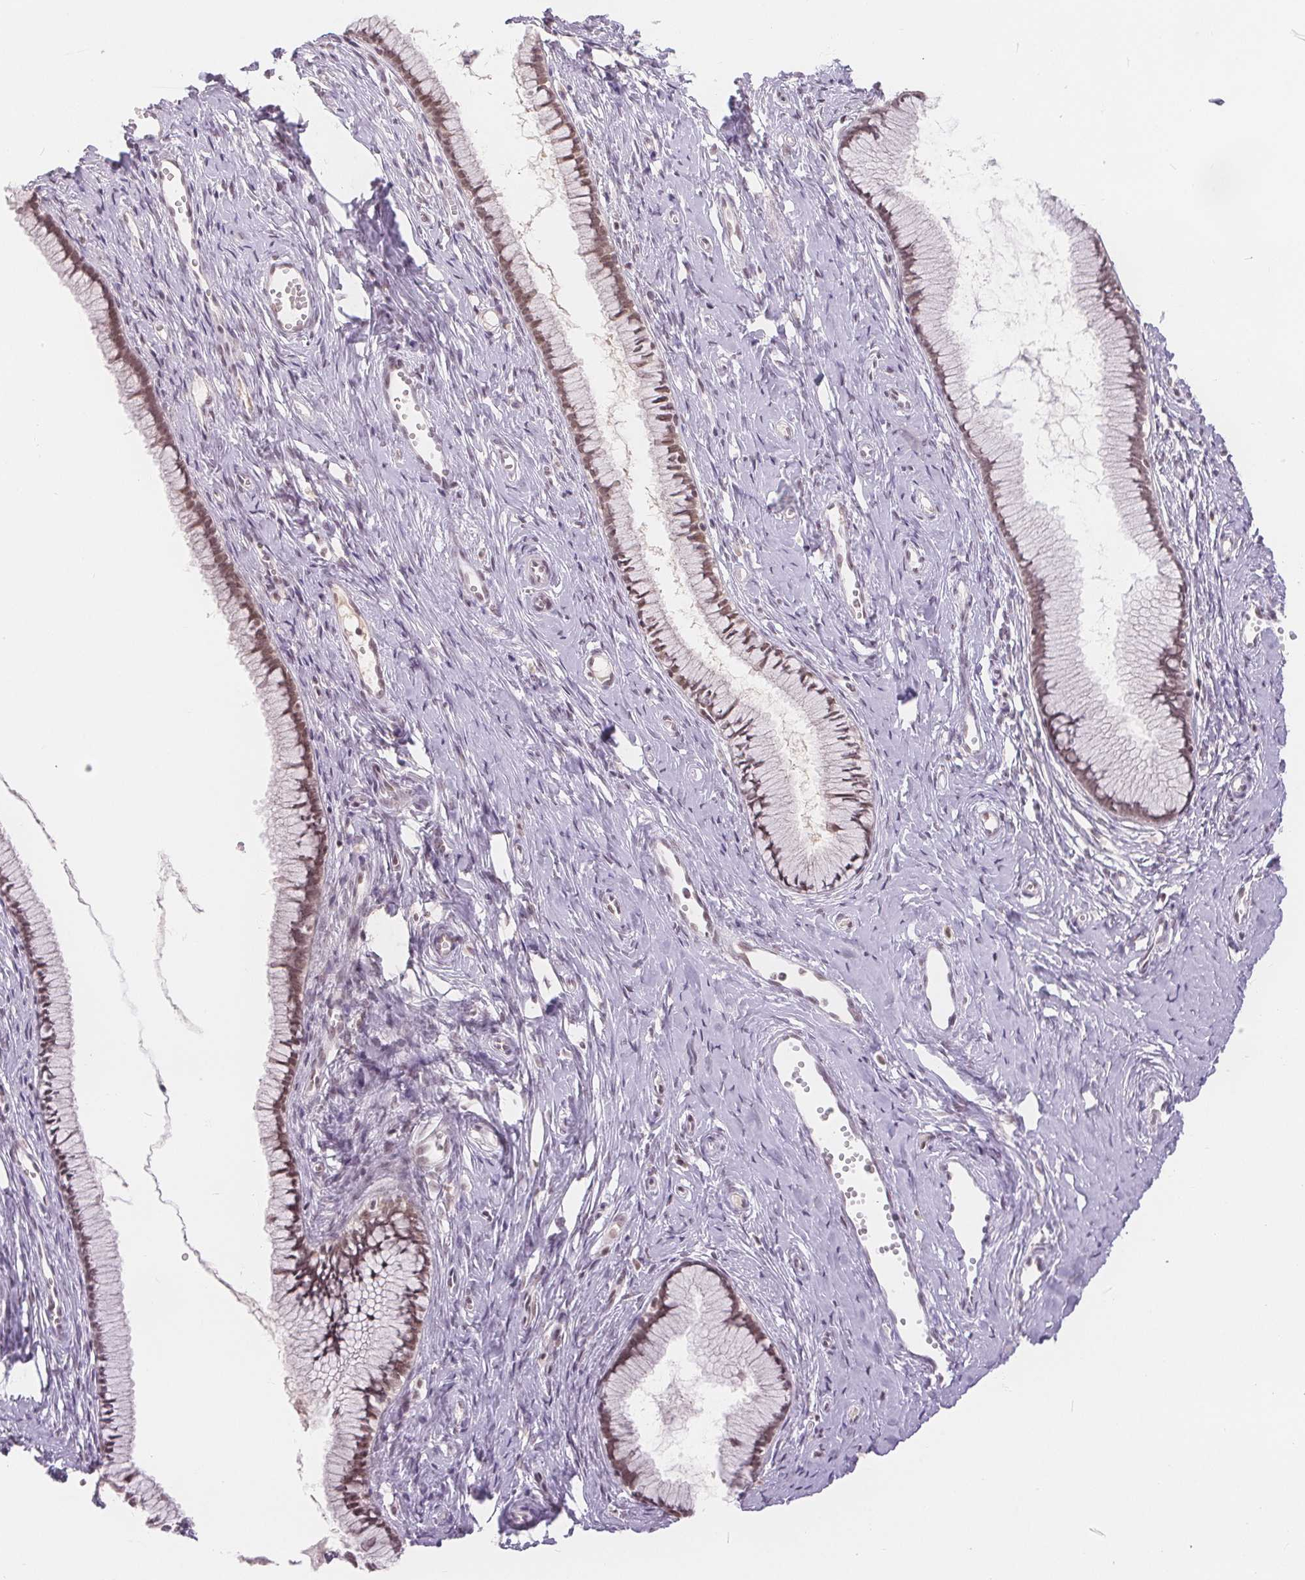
{"staining": {"intensity": "moderate", "quantity": ">75%", "location": "nuclear"}, "tissue": "cervix", "cell_type": "Glandular cells", "image_type": "normal", "snomed": [{"axis": "morphology", "description": "Normal tissue, NOS"}, {"axis": "topography", "description": "Cervix"}], "caption": "Cervix stained with DAB (3,3'-diaminobenzidine) IHC displays medium levels of moderate nuclear expression in approximately >75% of glandular cells. The protein is shown in brown color, while the nuclei are stained blue.", "gene": "DEK", "patient": {"sex": "female", "age": 40}}